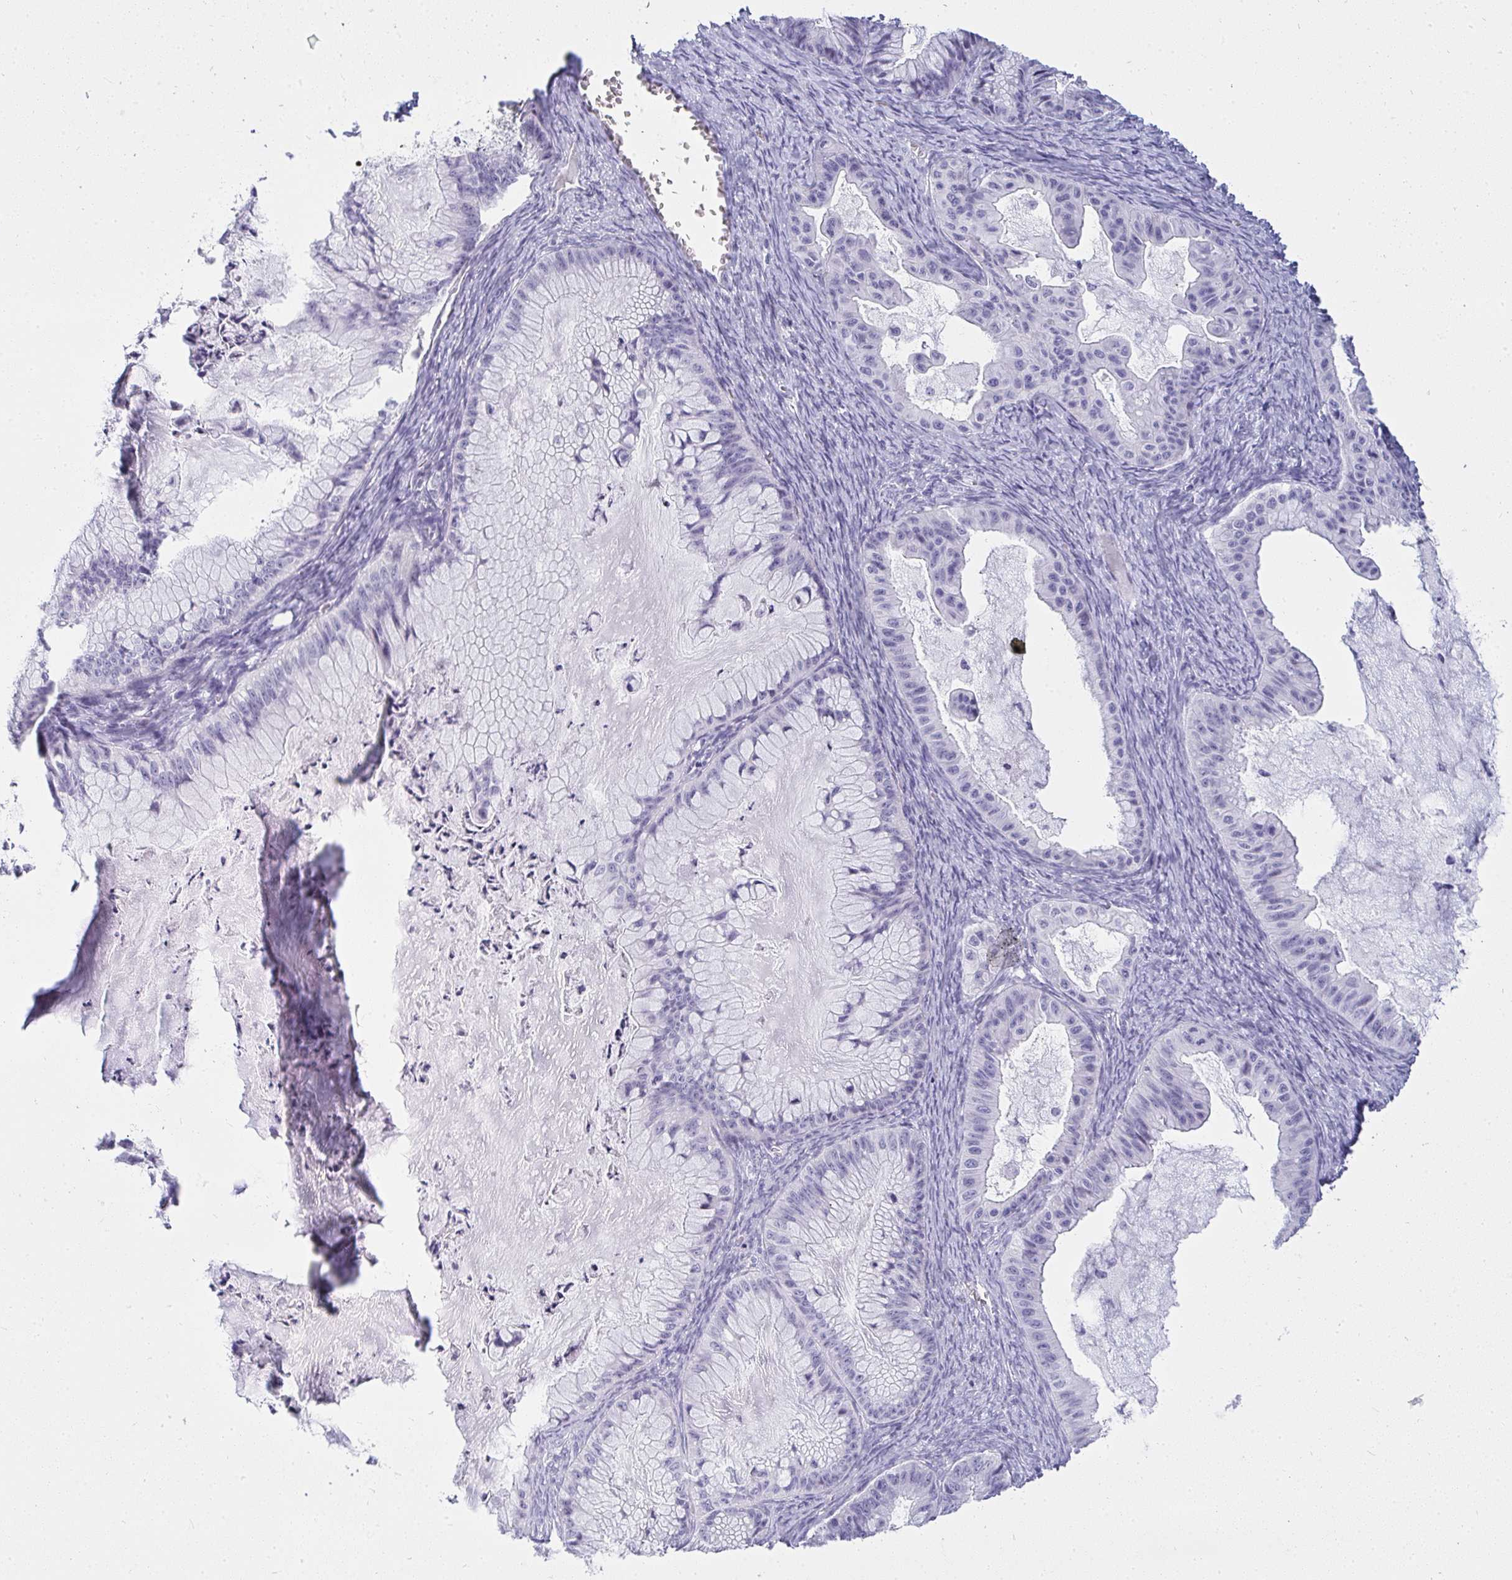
{"staining": {"intensity": "negative", "quantity": "none", "location": "none"}, "tissue": "ovarian cancer", "cell_type": "Tumor cells", "image_type": "cancer", "snomed": [{"axis": "morphology", "description": "Cystadenocarcinoma, mucinous, NOS"}, {"axis": "topography", "description": "Ovary"}], "caption": "Mucinous cystadenocarcinoma (ovarian) was stained to show a protein in brown. There is no significant staining in tumor cells. (DAB (3,3'-diaminobenzidine) IHC visualized using brightfield microscopy, high magnification).", "gene": "ZNF182", "patient": {"sex": "female", "age": 72}}